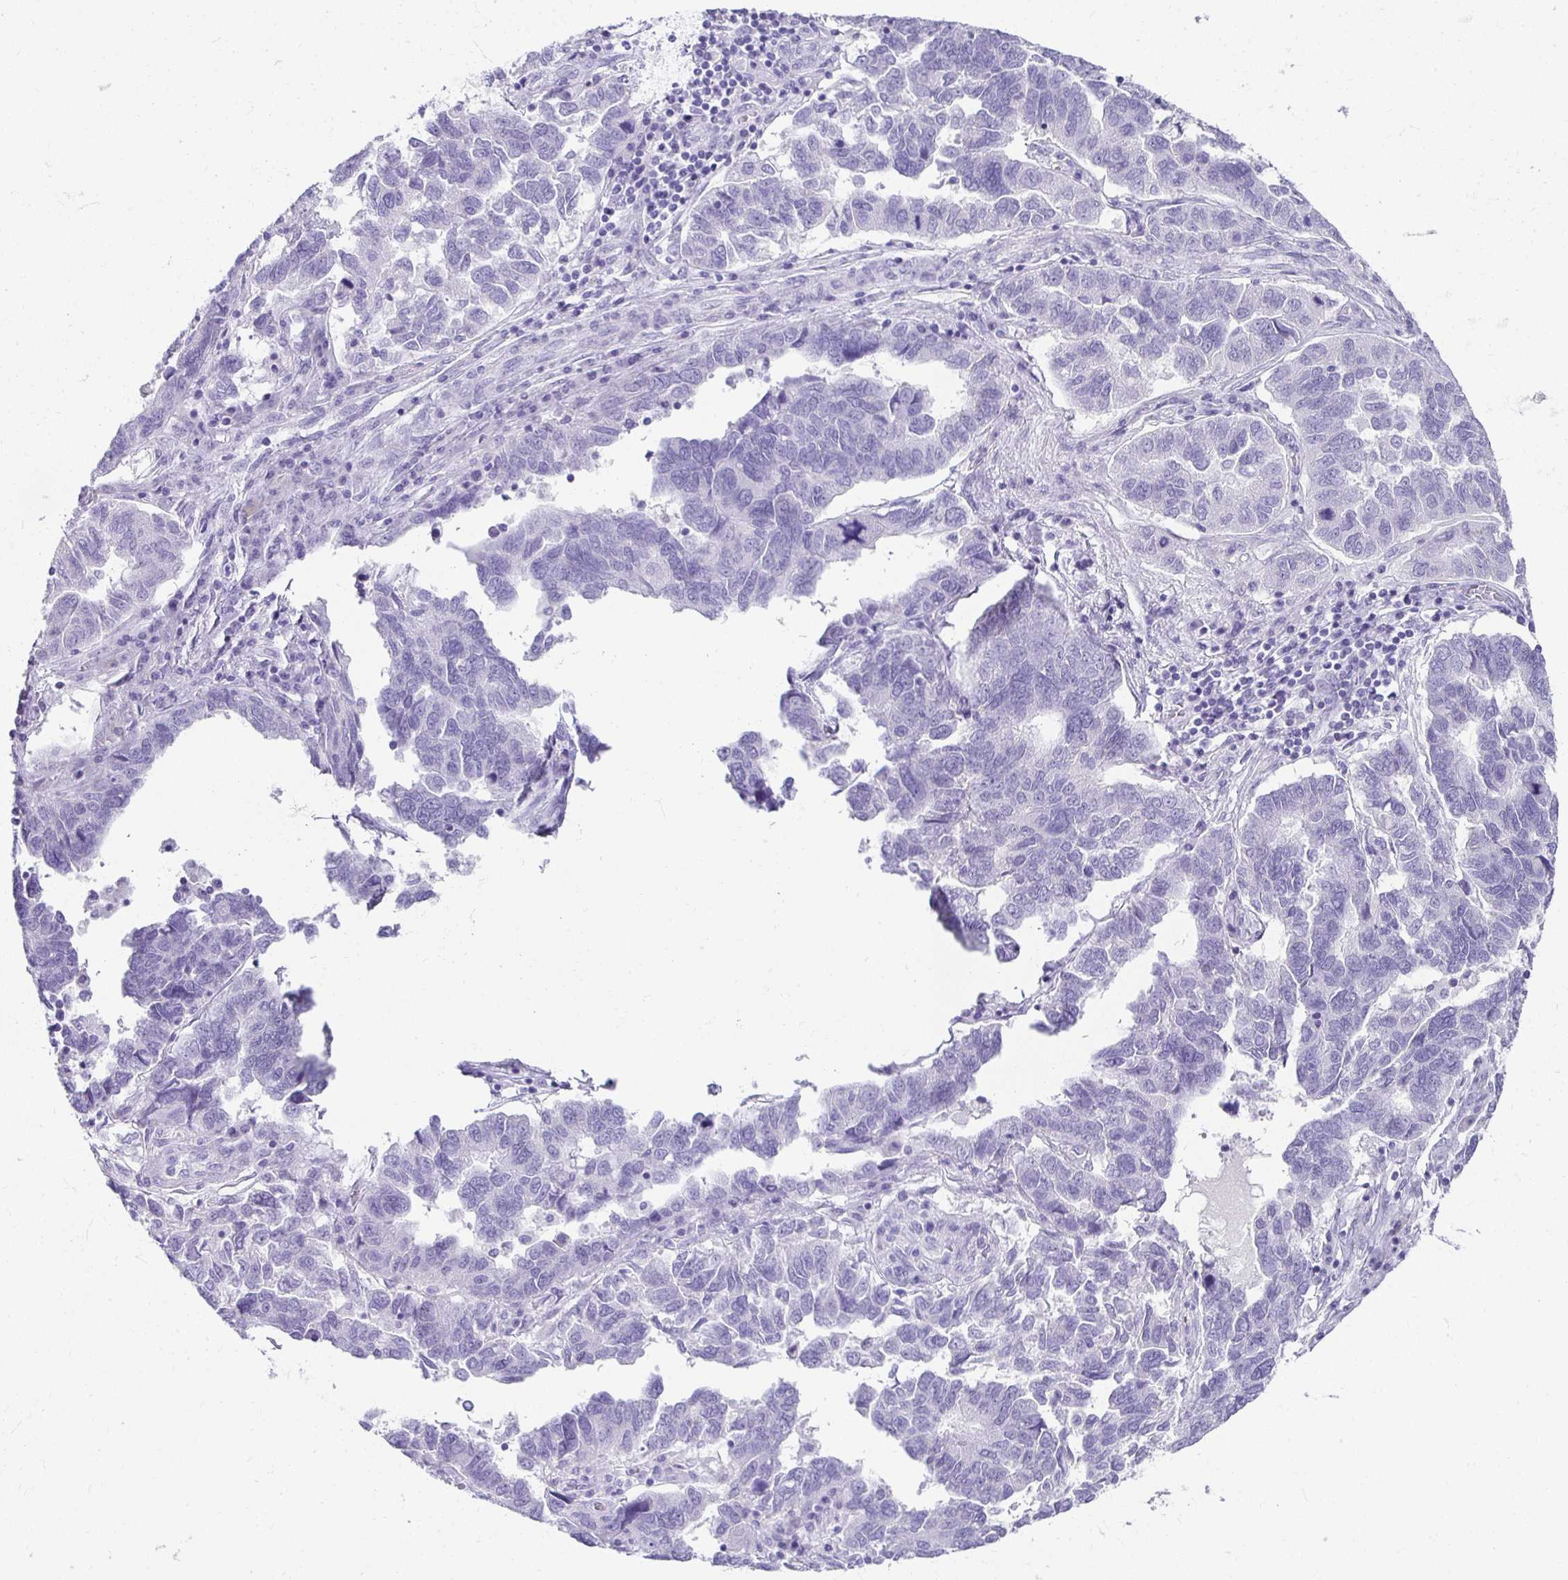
{"staining": {"intensity": "negative", "quantity": "none", "location": "none"}, "tissue": "ovarian cancer", "cell_type": "Tumor cells", "image_type": "cancer", "snomed": [{"axis": "morphology", "description": "Cystadenocarcinoma, serous, NOS"}, {"axis": "topography", "description": "Ovary"}], "caption": "Histopathology image shows no significant protein staining in tumor cells of serous cystadenocarcinoma (ovarian).", "gene": "CHAT", "patient": {"sex": "female", "age": 64}}